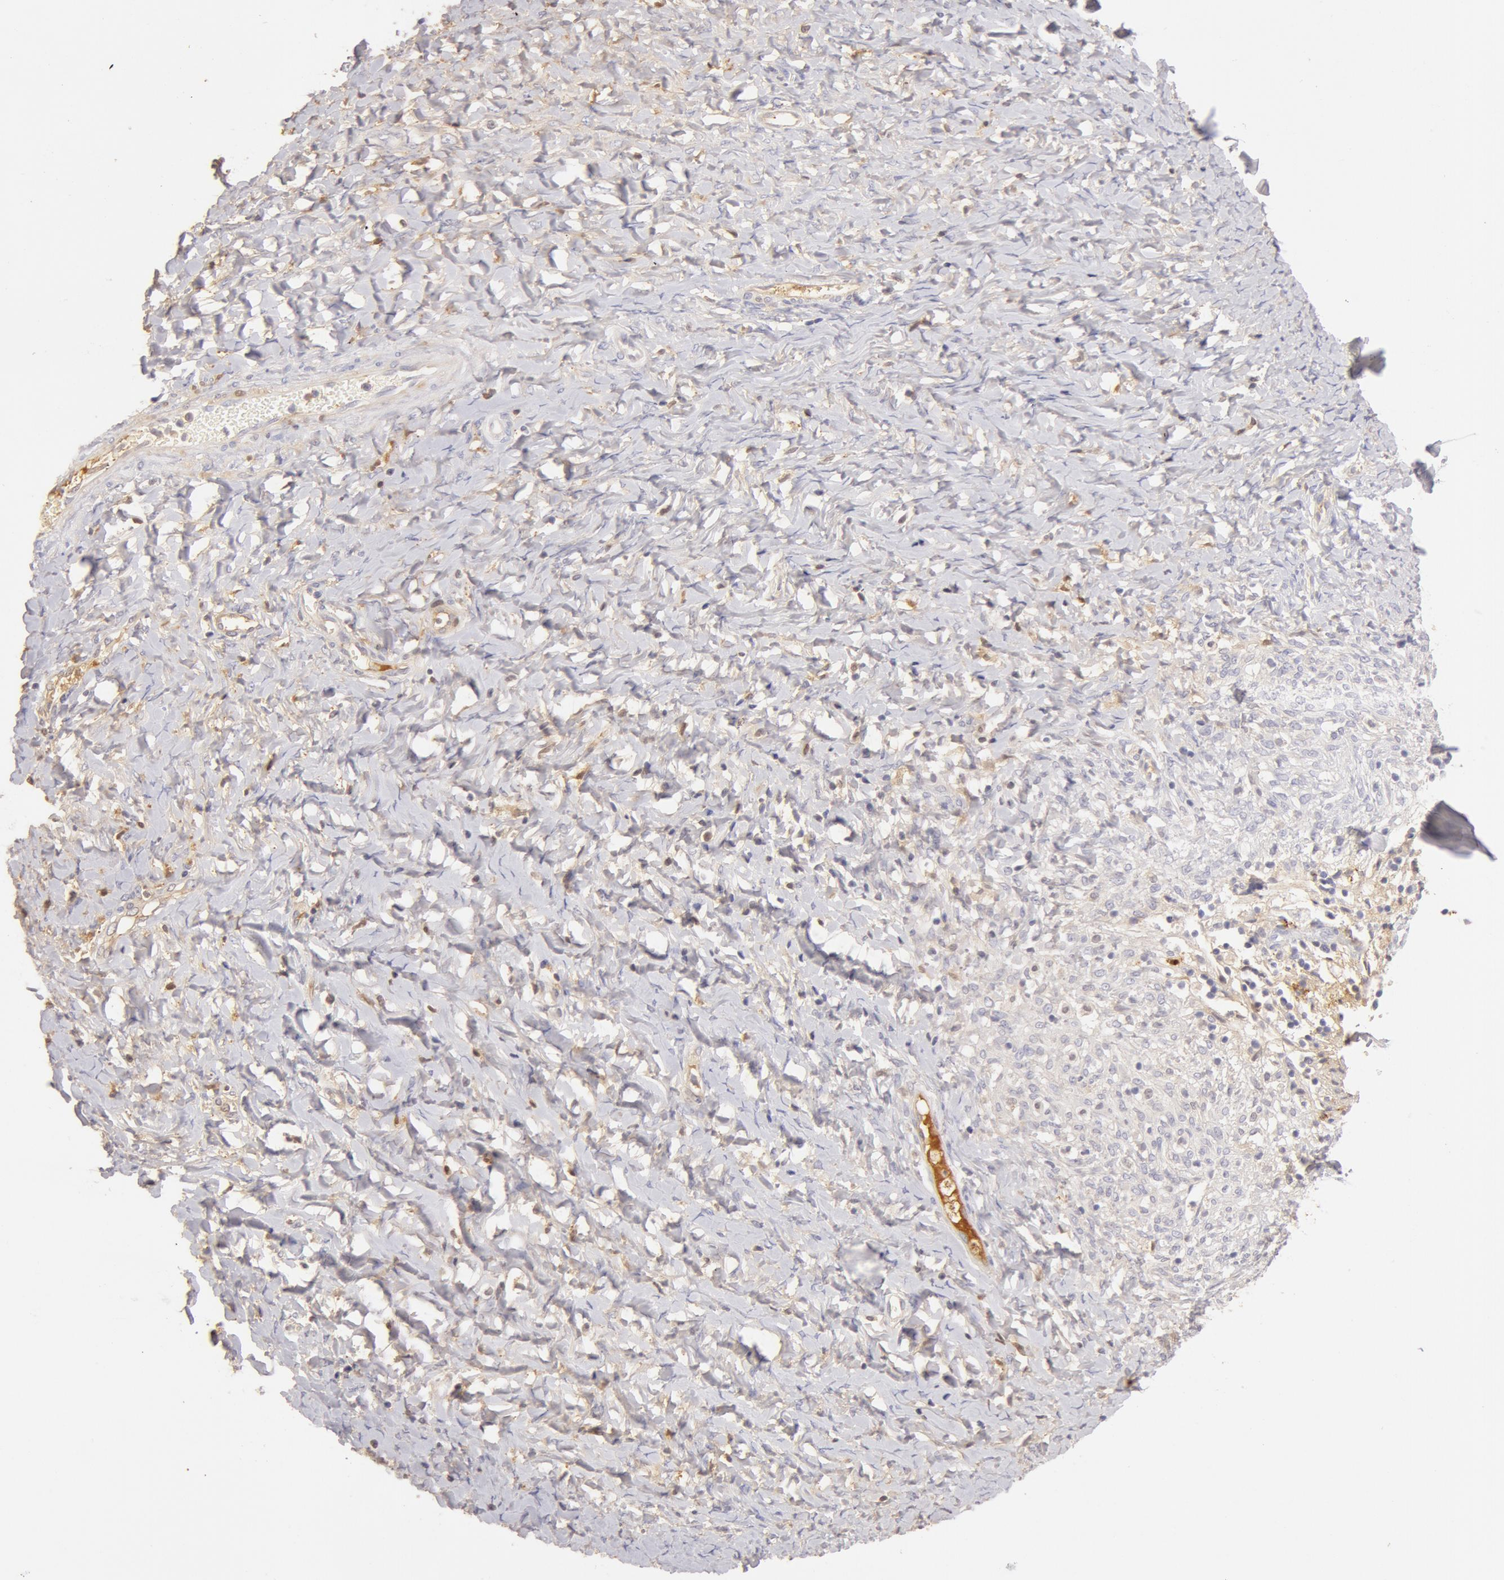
{"staining": {"intensity": "weak", "quantity": "<25%", "location": "cytoplasmic/membranous"}, "tissue": "smooth muscle", "cell_type": "Smooth muscle cells", "image_type": "normal", "snomed": [{"axis": "morphology", "description": "Normal tissue, NOS"}, {"axis": "topography", "description": "Uterus"}], "caption": "The immunohistochemistry image has no significant positivity in smooth muscle cells of smooth muscle. (Brightfield microscopy of DAB immunohistochemistry (IHC) at high magnification).", "gene": "AHSG", "patient": {"sex": "female", "age": 56}}